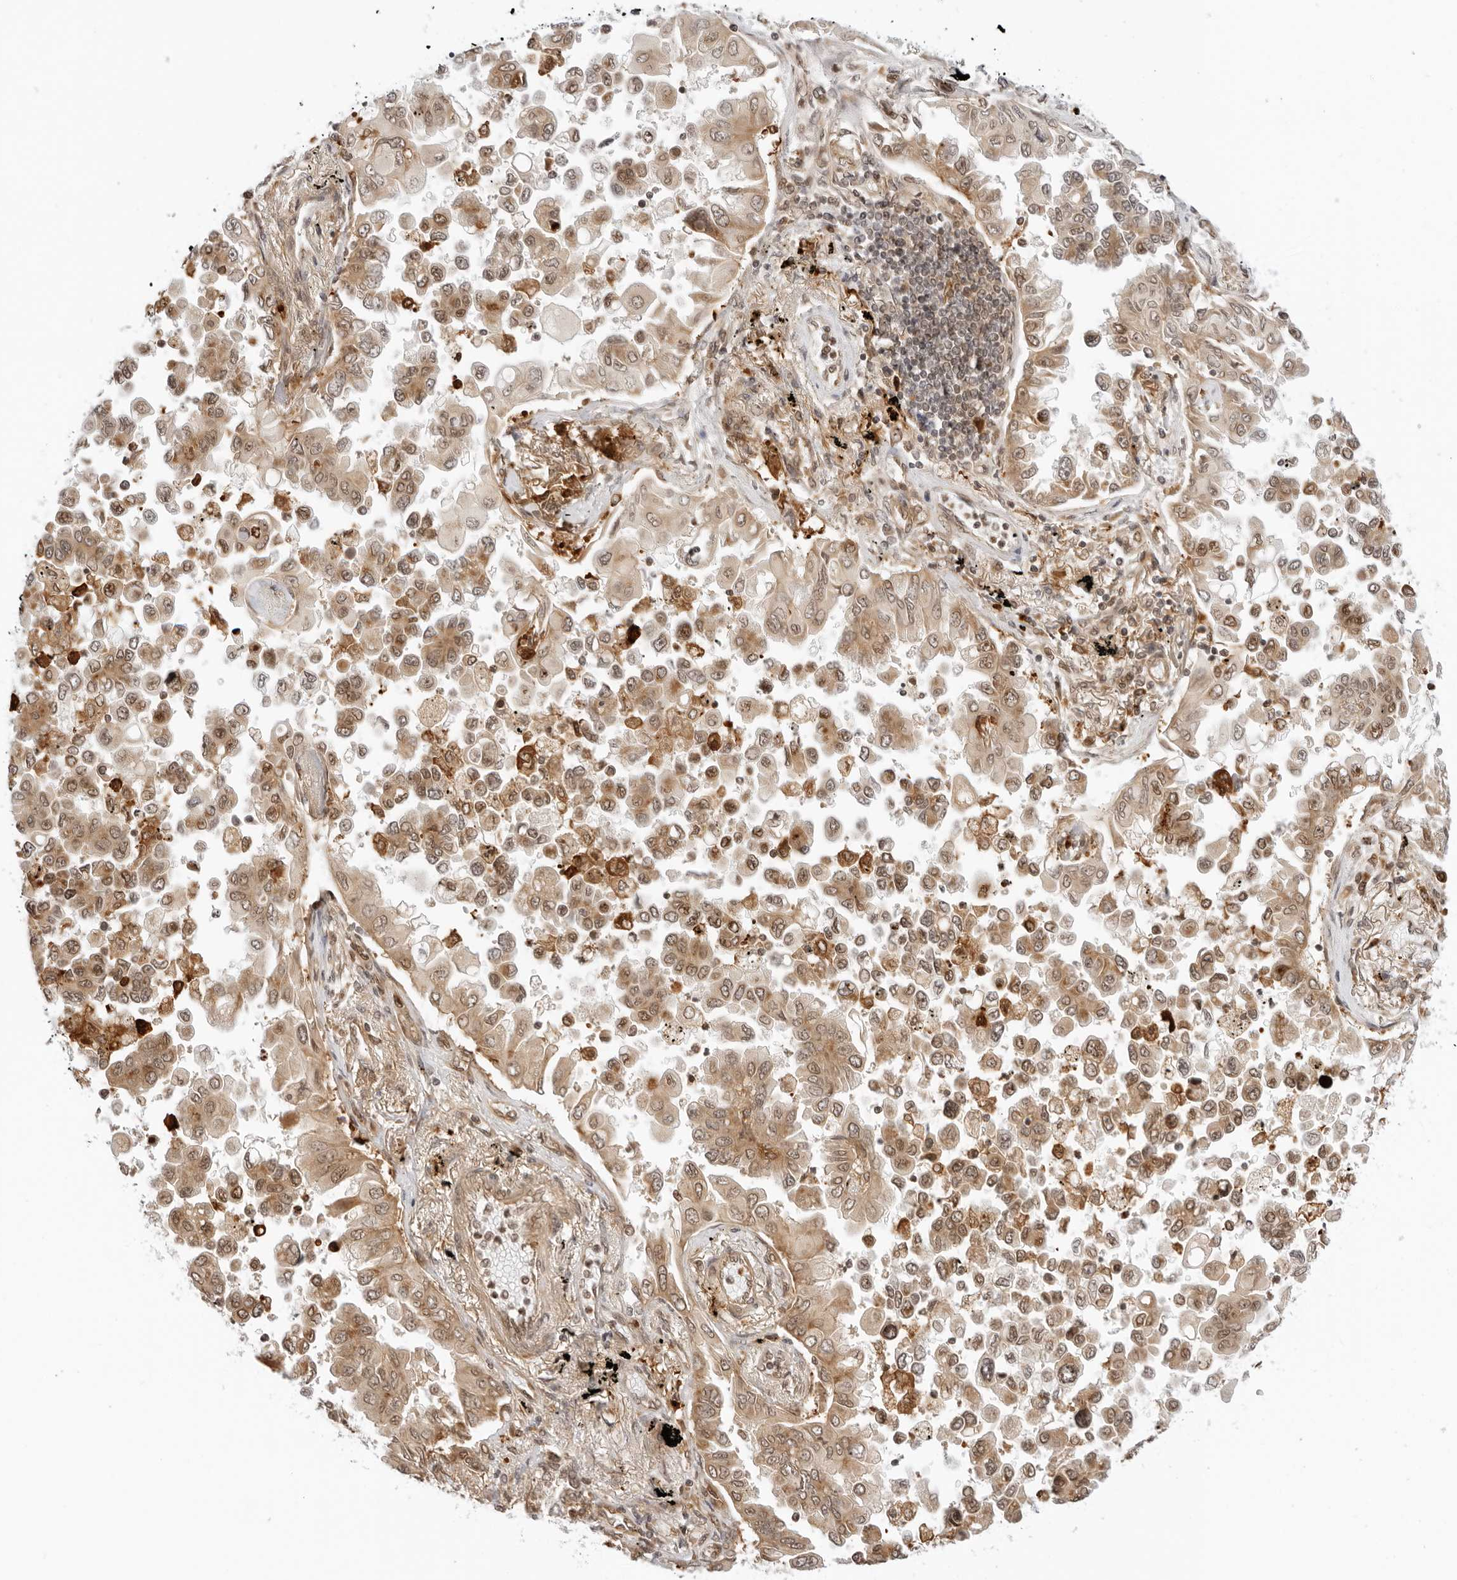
{"staining": {"intensity": "moderate", "quantity": ">75%", "location": "cytoplasmic/membranous,nuclear"}, "tissue": "lung cancer", "cell_type": "Tumor cells", "image_type": "cancer", "snomed": [{"axis": "morphology", "description": "Adenocarcinoma, NOS"}, {"axis": "topography", "description": "Lung"}], "caption": "A photomicrograph showing moderate cytoplasmic/membranous and nuclear expression in approximately >75% of tumor cells in lung cancer (adenocarcinoma), as visualized by brown immunohistochemical staining.", "gene": "RC3H1", "patient": {"sex": "female", "age": 67}}